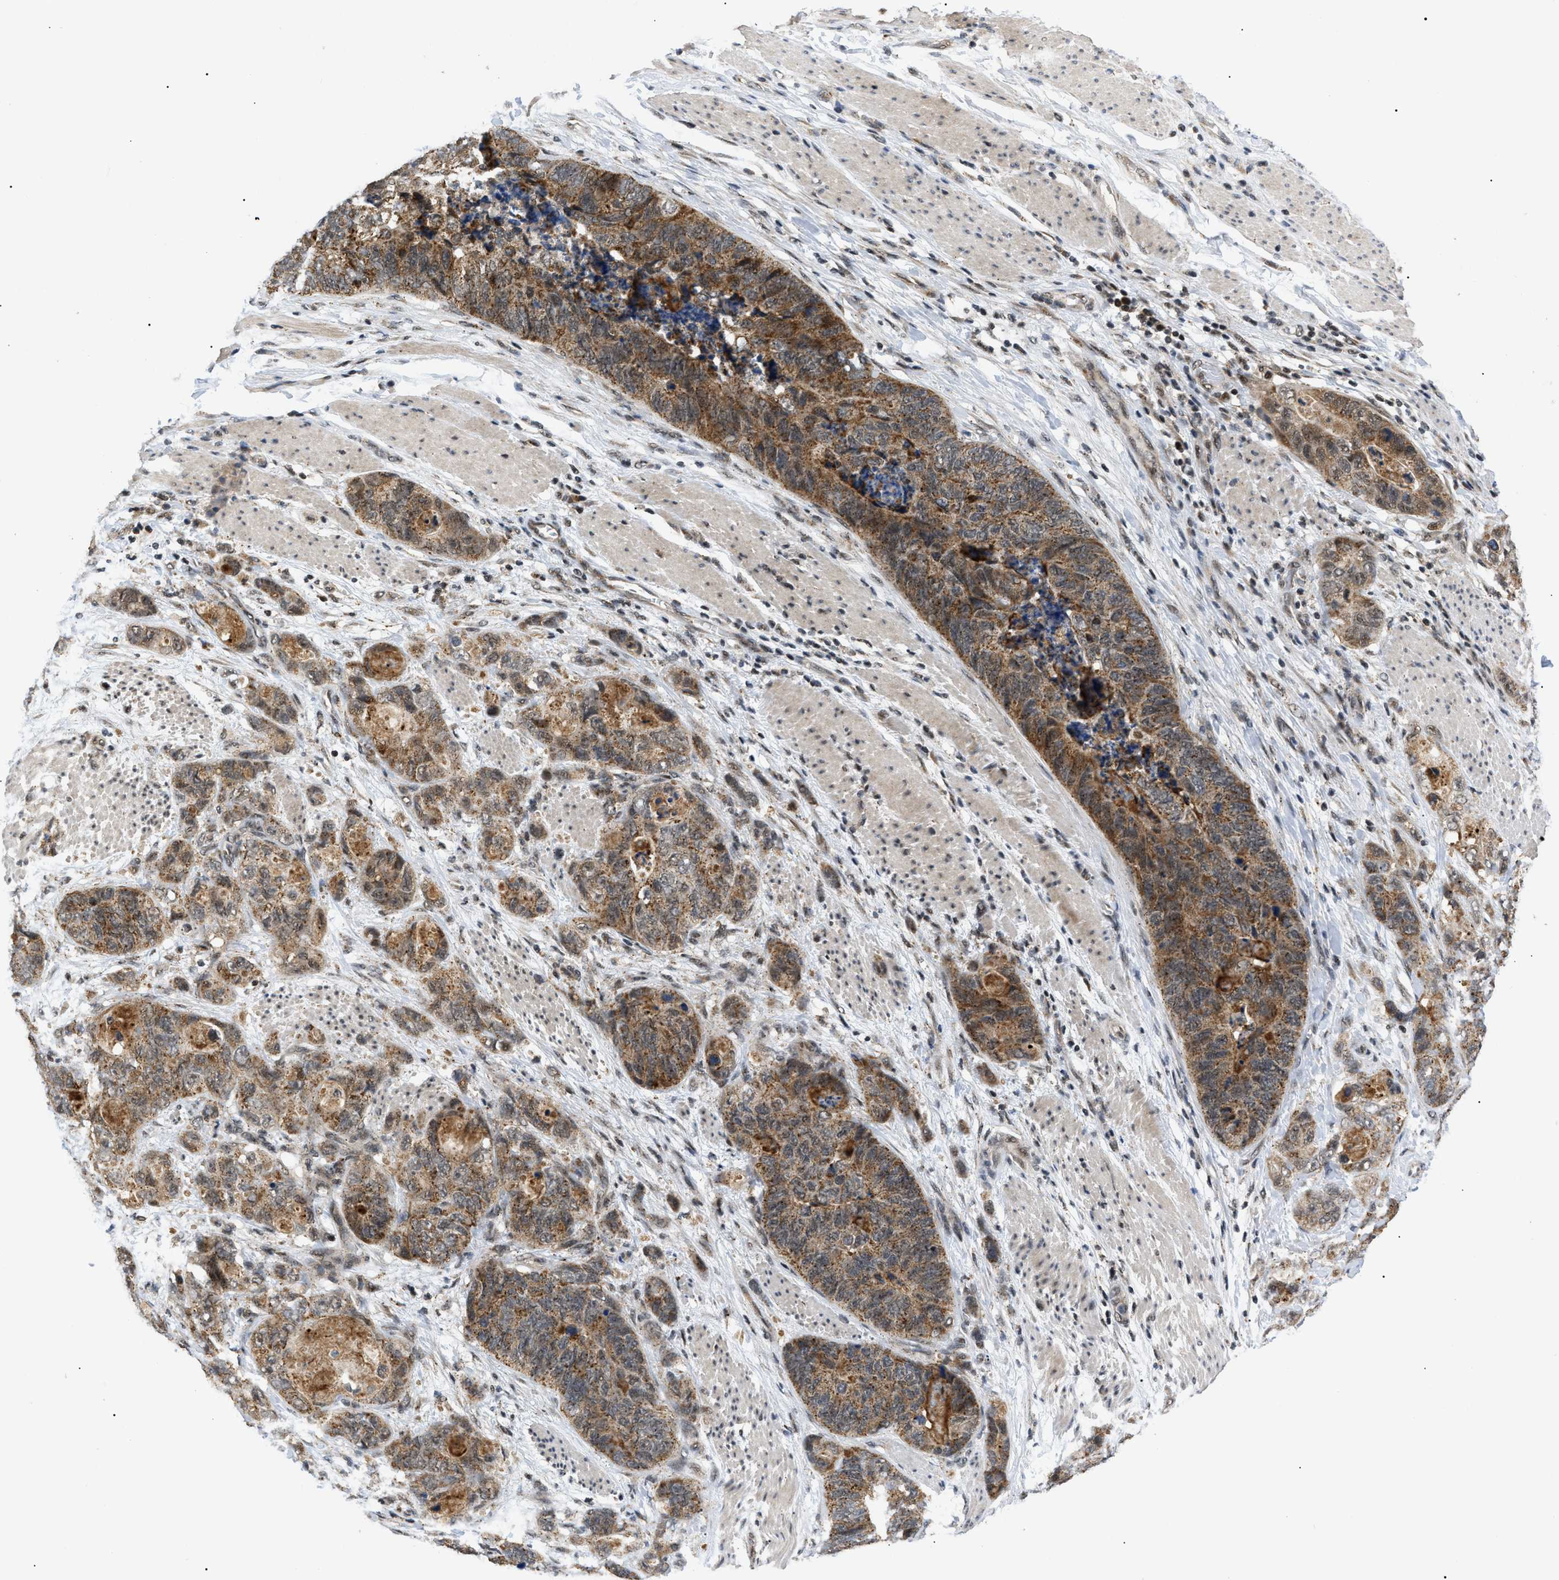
{"staining": {"intensity": "moderate", "quantity": ">75%", "location": "cytoplasmic/membranous"}, "tissue": "stomach cancer", "cell_type": "Tumor cells", "image_type": "cancer", "snomed": [{"axis": "morphology", "description": "Adenocarcinoma, NOS"}, {"axis": "topography", "description": "Stomach"}], "caption": "Stomach cancer (adenocarcinoma) was stained to show a protein in brown. There is medium levels of moderate cytoplasmic/membranous expression in approximately >75% of tumor cells.", "gene": "ZBTB11", "patient": {"sex": "female", "age": 89}}